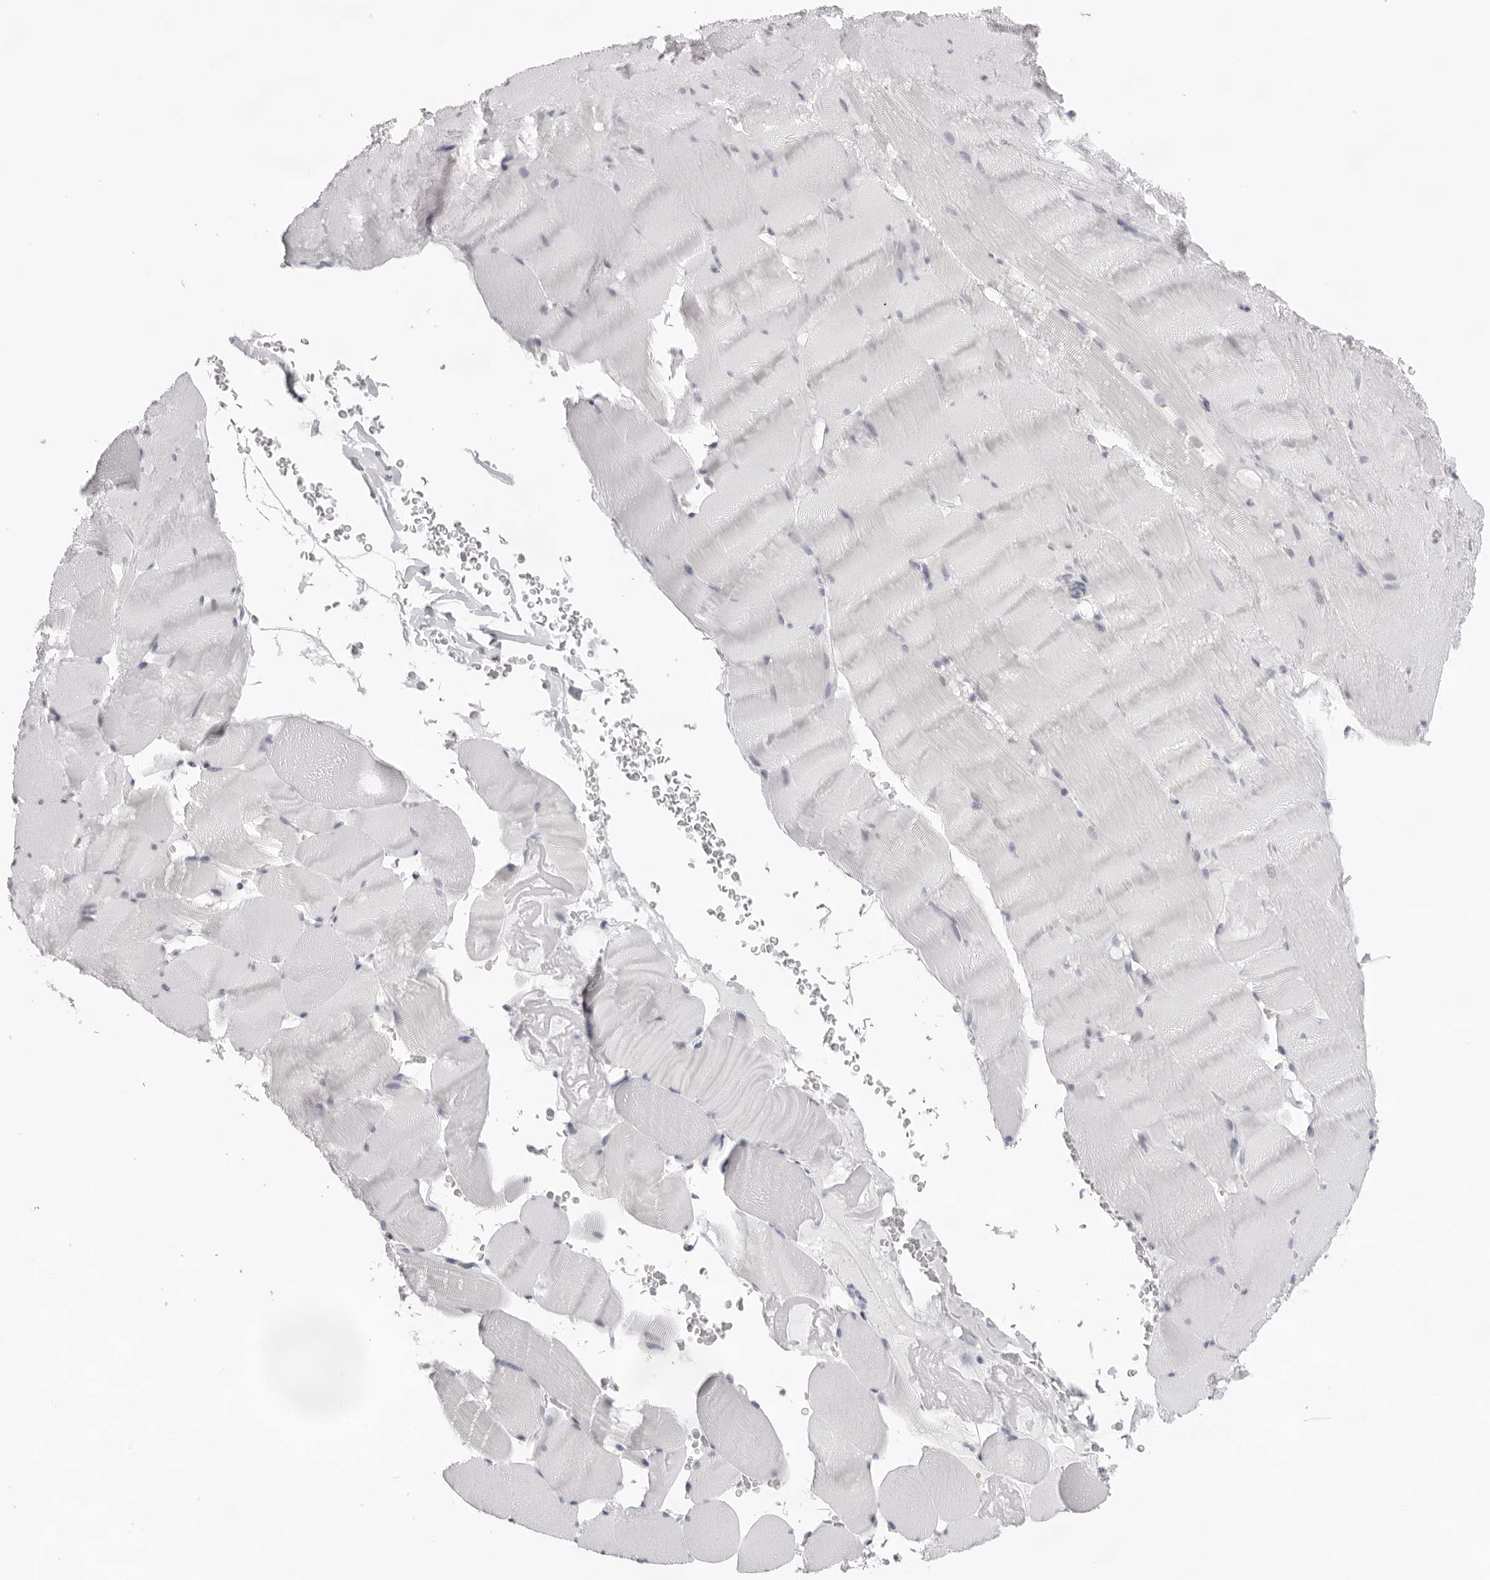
{"staining": {"intensity": "negative", "quantity": "none", "location": "none"}, "tissue": "skeletal muscle", "cell_type": "Myocytes", "image_type": "normal", "snomed": [{"axis": "morphology", "description": "Normal tissue, NOS"}, {"axis": "topography", "description": "Skeletal muscle"}], "caption": "DAB immunohistochemical staining of normal human skeletal muscle exhibits no significant expression in myocytes. The staining is performed using DAB (3,3'-diaminobenzidine) brown chromogen with nuclei counter-stained in using hematoxylin.", "gene": "KLK12", "patient": {"sex": "male", "age": 62}}